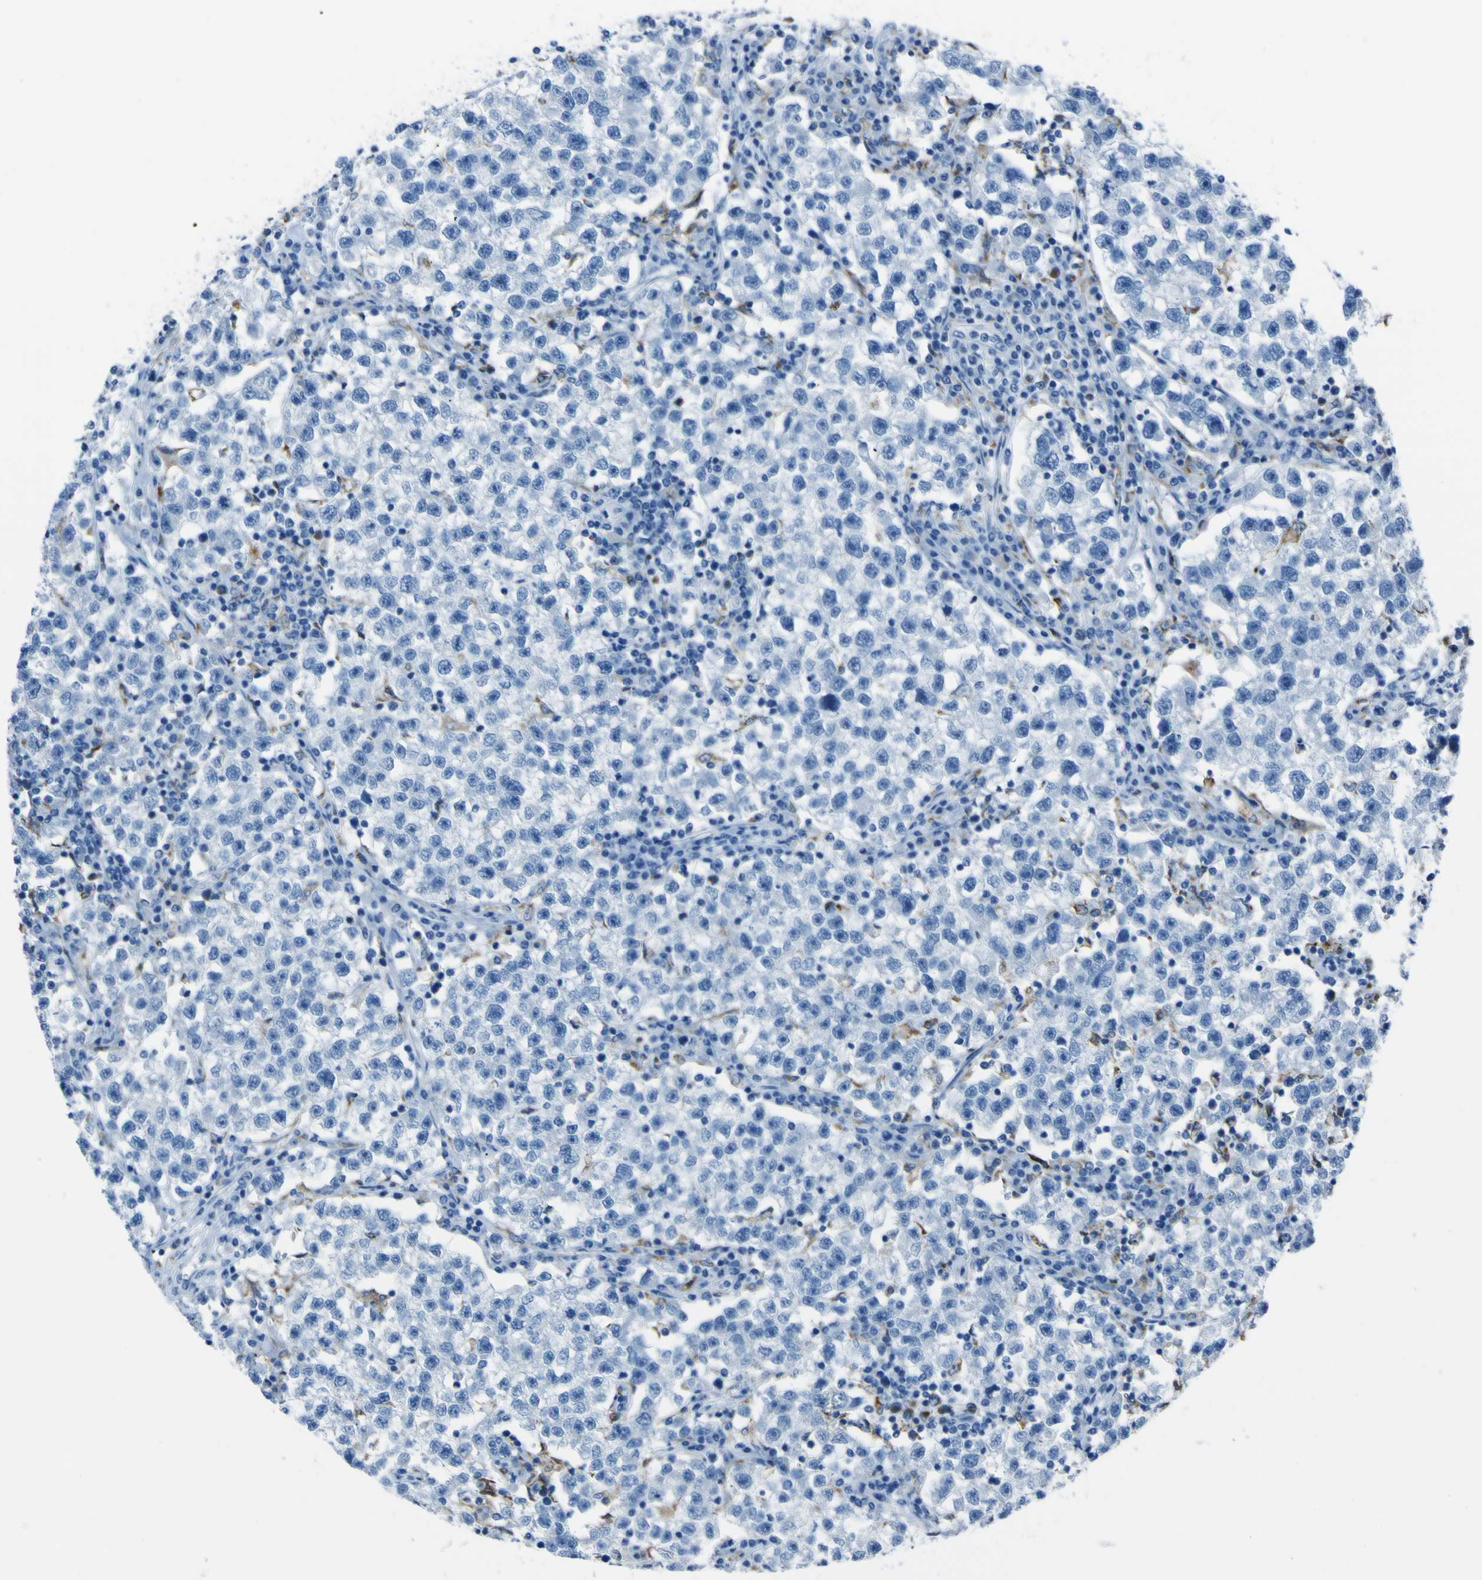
{"staining": {"intensity": "negative", "quantity": "none", "location": "none"}, "tissue": "testis cancer", "cell_type": "Tumor cells", "image_type": "cancer", "snomed": [{"axis": "morphology", "description": "Seminoma, NOS"}, {"axis": "topography", "description": "Testis"}], "caption": "High power microscopy image of an IHC micrograph of testis seminoma, revealing no significant positivity in tumor cells.", "gene": "ACSL1", "patient": {"sex": "male", "age": 22}}